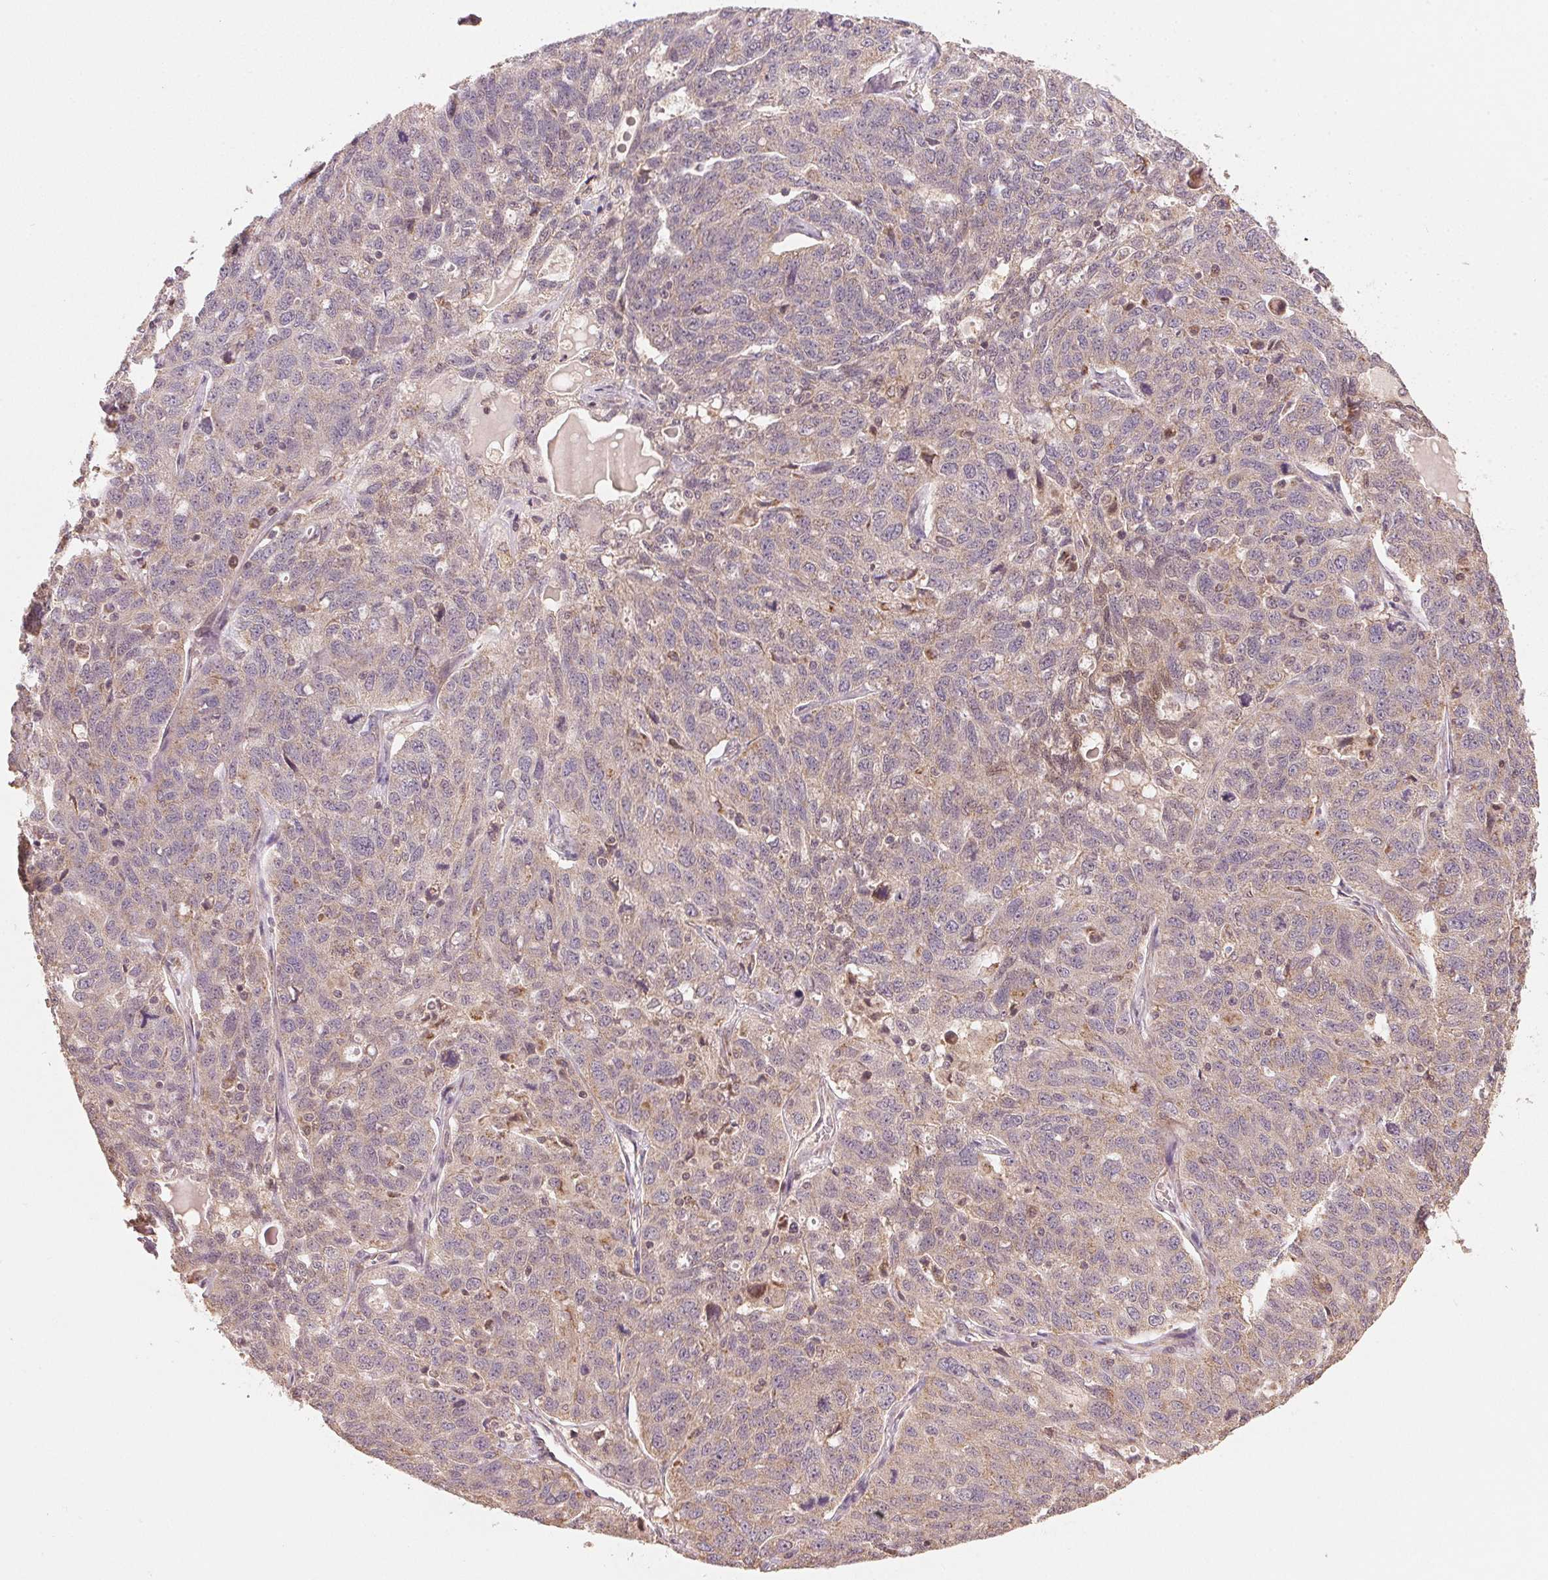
{"staining": {"intensity": "weak", "quantity": "25%-75%", "location": "cytoplasmic/membranous"}, "tissue": "ovarian cancer", "cell_type": "Tumor cells", "image_type": "cancer", "snomed": [{"axis": "morphology", "description": "Cystadenocarcinoma, serous, NOS"}, {"axis": "topography", "description": "Ovary"}], "caption": "Immunohistochemistry (IHC) histopathology image of human ovarian cancer (serous cystadenocarcinoma) stained for a protein (brown), which displays low levels of weak cytoplasmic/membranous positivity in approximately 25%-75% of tumor cells.", "gene": "C2orf73", "patient": {"sex": "female", "age": 71}}